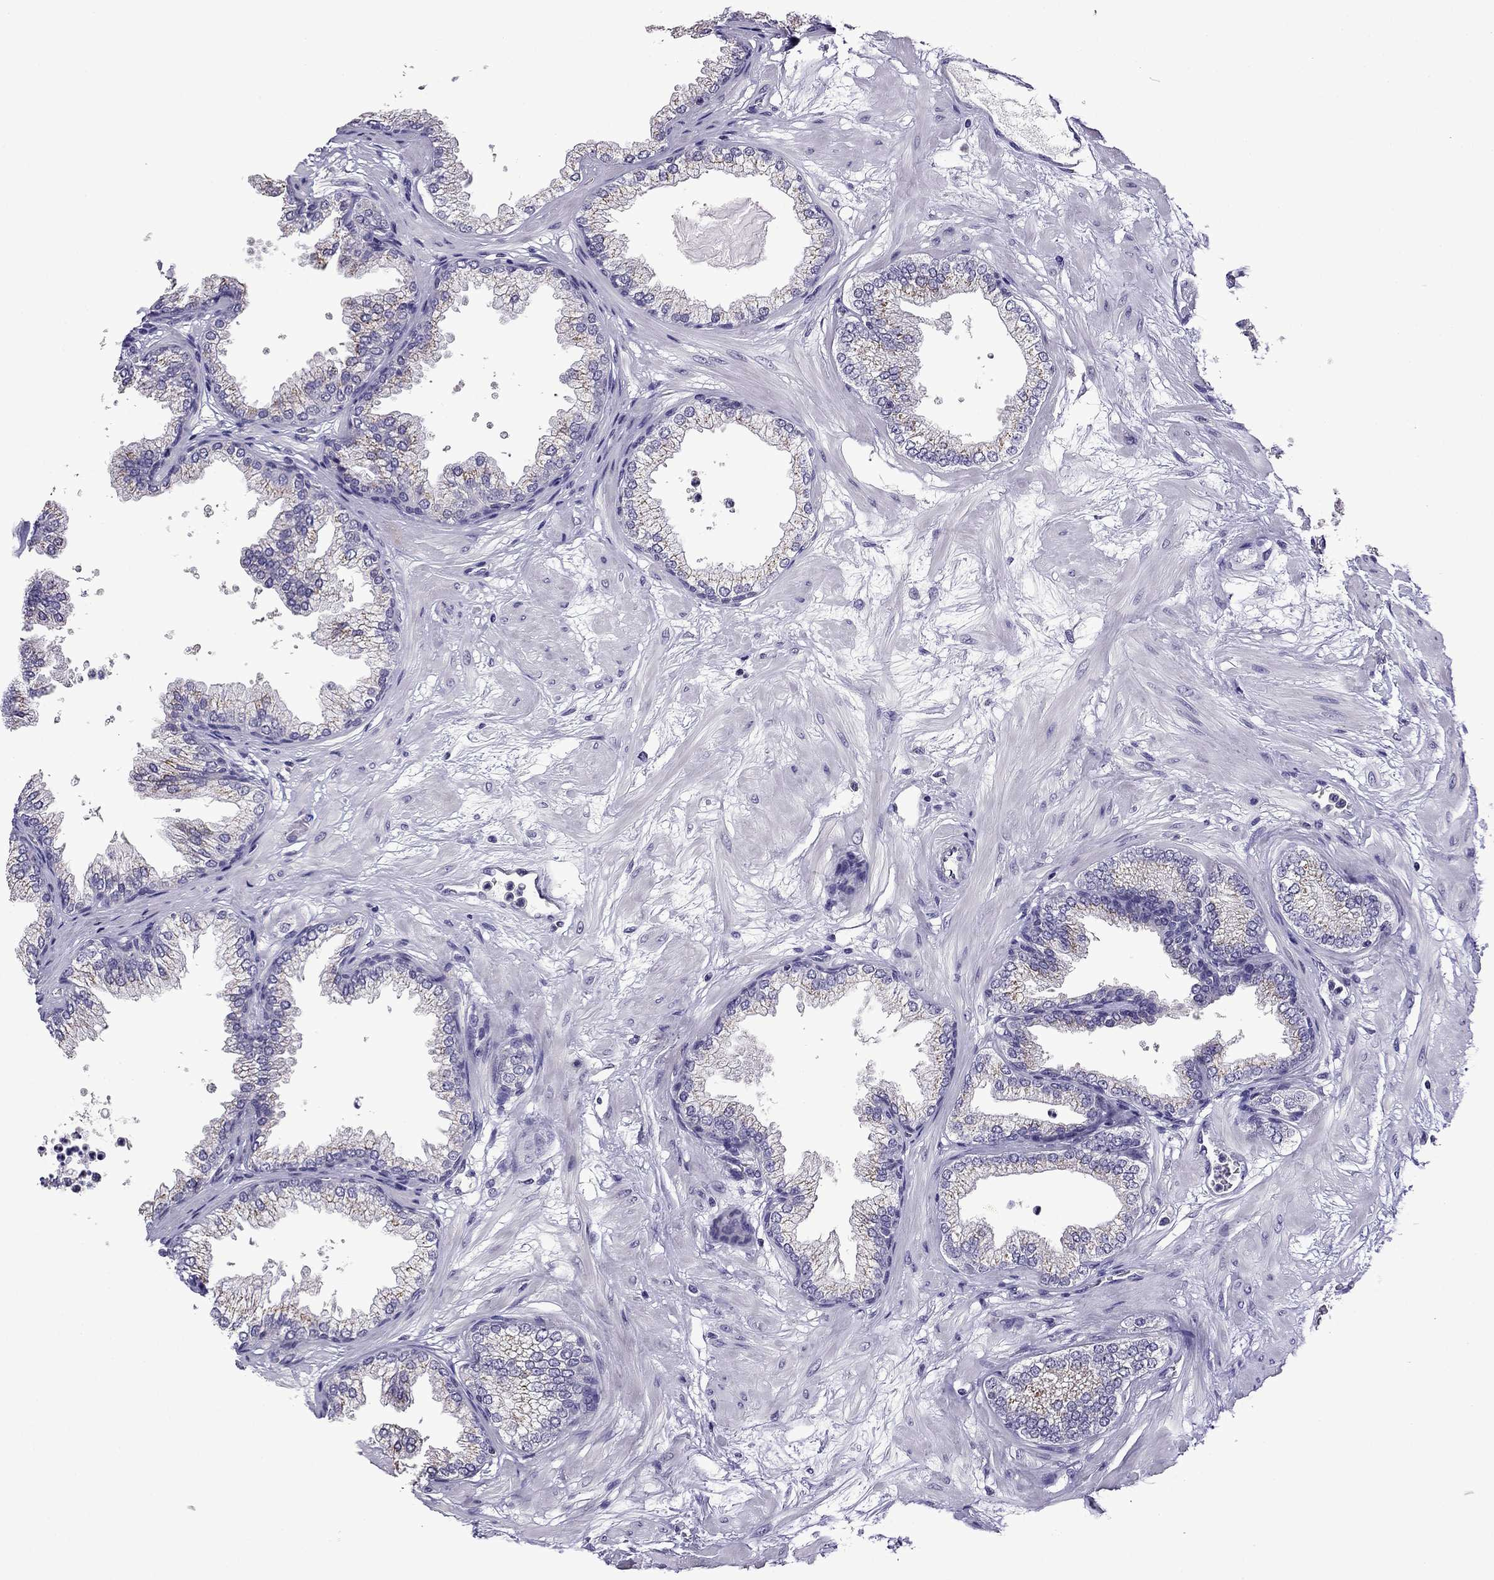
{"staining": {"intensity": "weak", "quantity": "<25%", "location": "cytoplasmic/membranous"}, "tissue": "prostate", "cell_type": "Glandular cells", "image_type": "normal", "snomed": [{"axis": "morphology", "description": "Normal tissue, NOS"}, {"axis": "topography", "description": "Prostate"}], "caption": "The immunohistochemistry (IHC) image has no significant expression in glandular cells of prostate. (DAB (3,3'-diaminobenzidine) immunohistochemistry (IHC) visualized using brightfield microscopy, high magnification).", "gene": "TTN", "patient": {"sex": "male", "age": 37}}